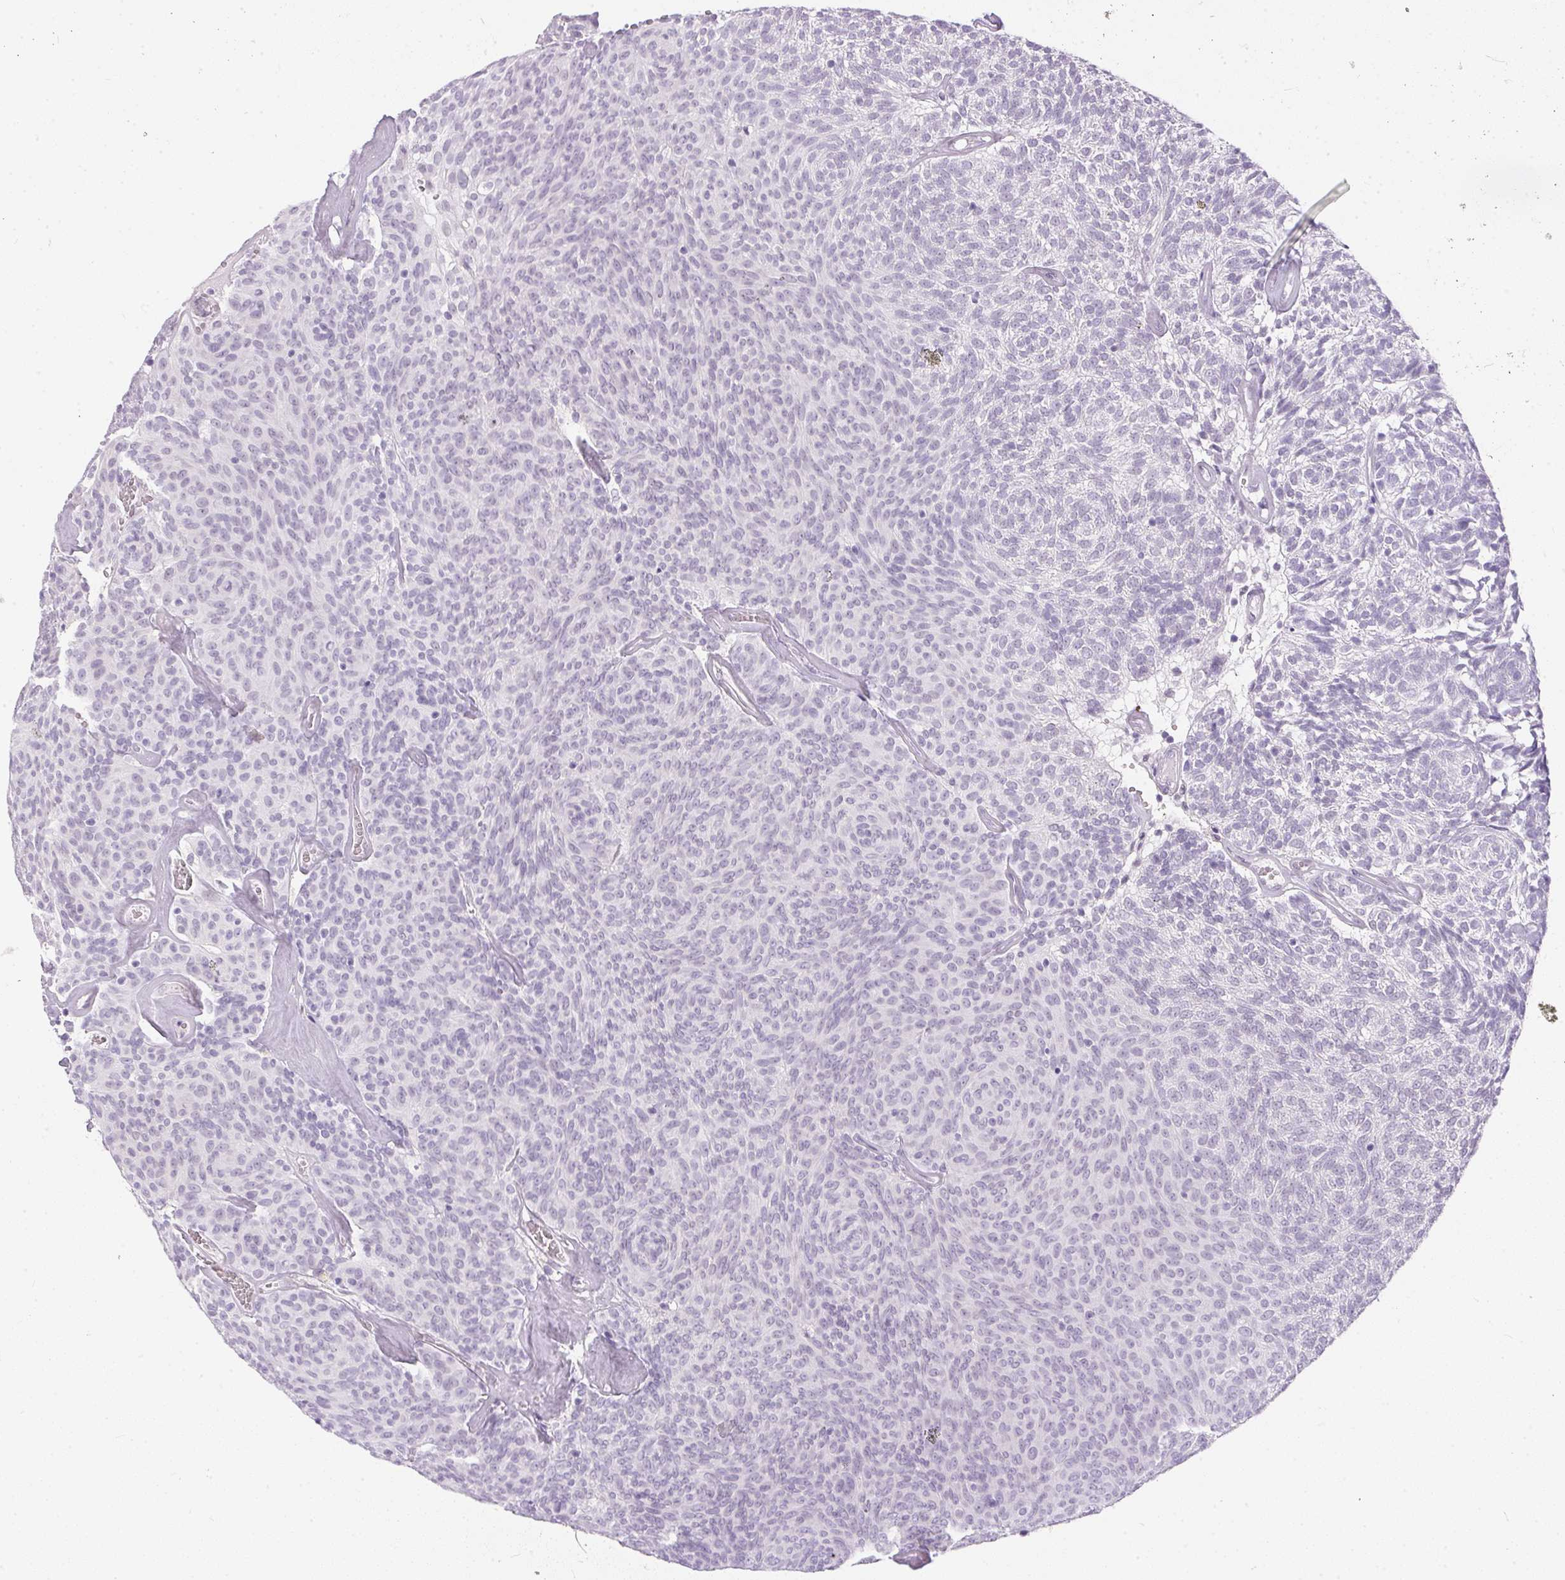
{"staining": {"intensity": "negative", "quantity": "none", "location": "none"}, "tissue": "urothelial cancer", "cell_type": "Tumor cells", "image_type": "cancer", "snomed": [{"axis": "morphology", "description": "Urothelial carcinoma, Low grade"}, {"axis": "topography", "description": "Urinary bladder"}], "caption": "High power microscopy photomicrograph of an IHC histopathology image of urothelial carcinoma (low-grade), revealing no significant staining in tumor cells.", "gene": "GBP6", "patient": {"sex": "male", "age": 77}}